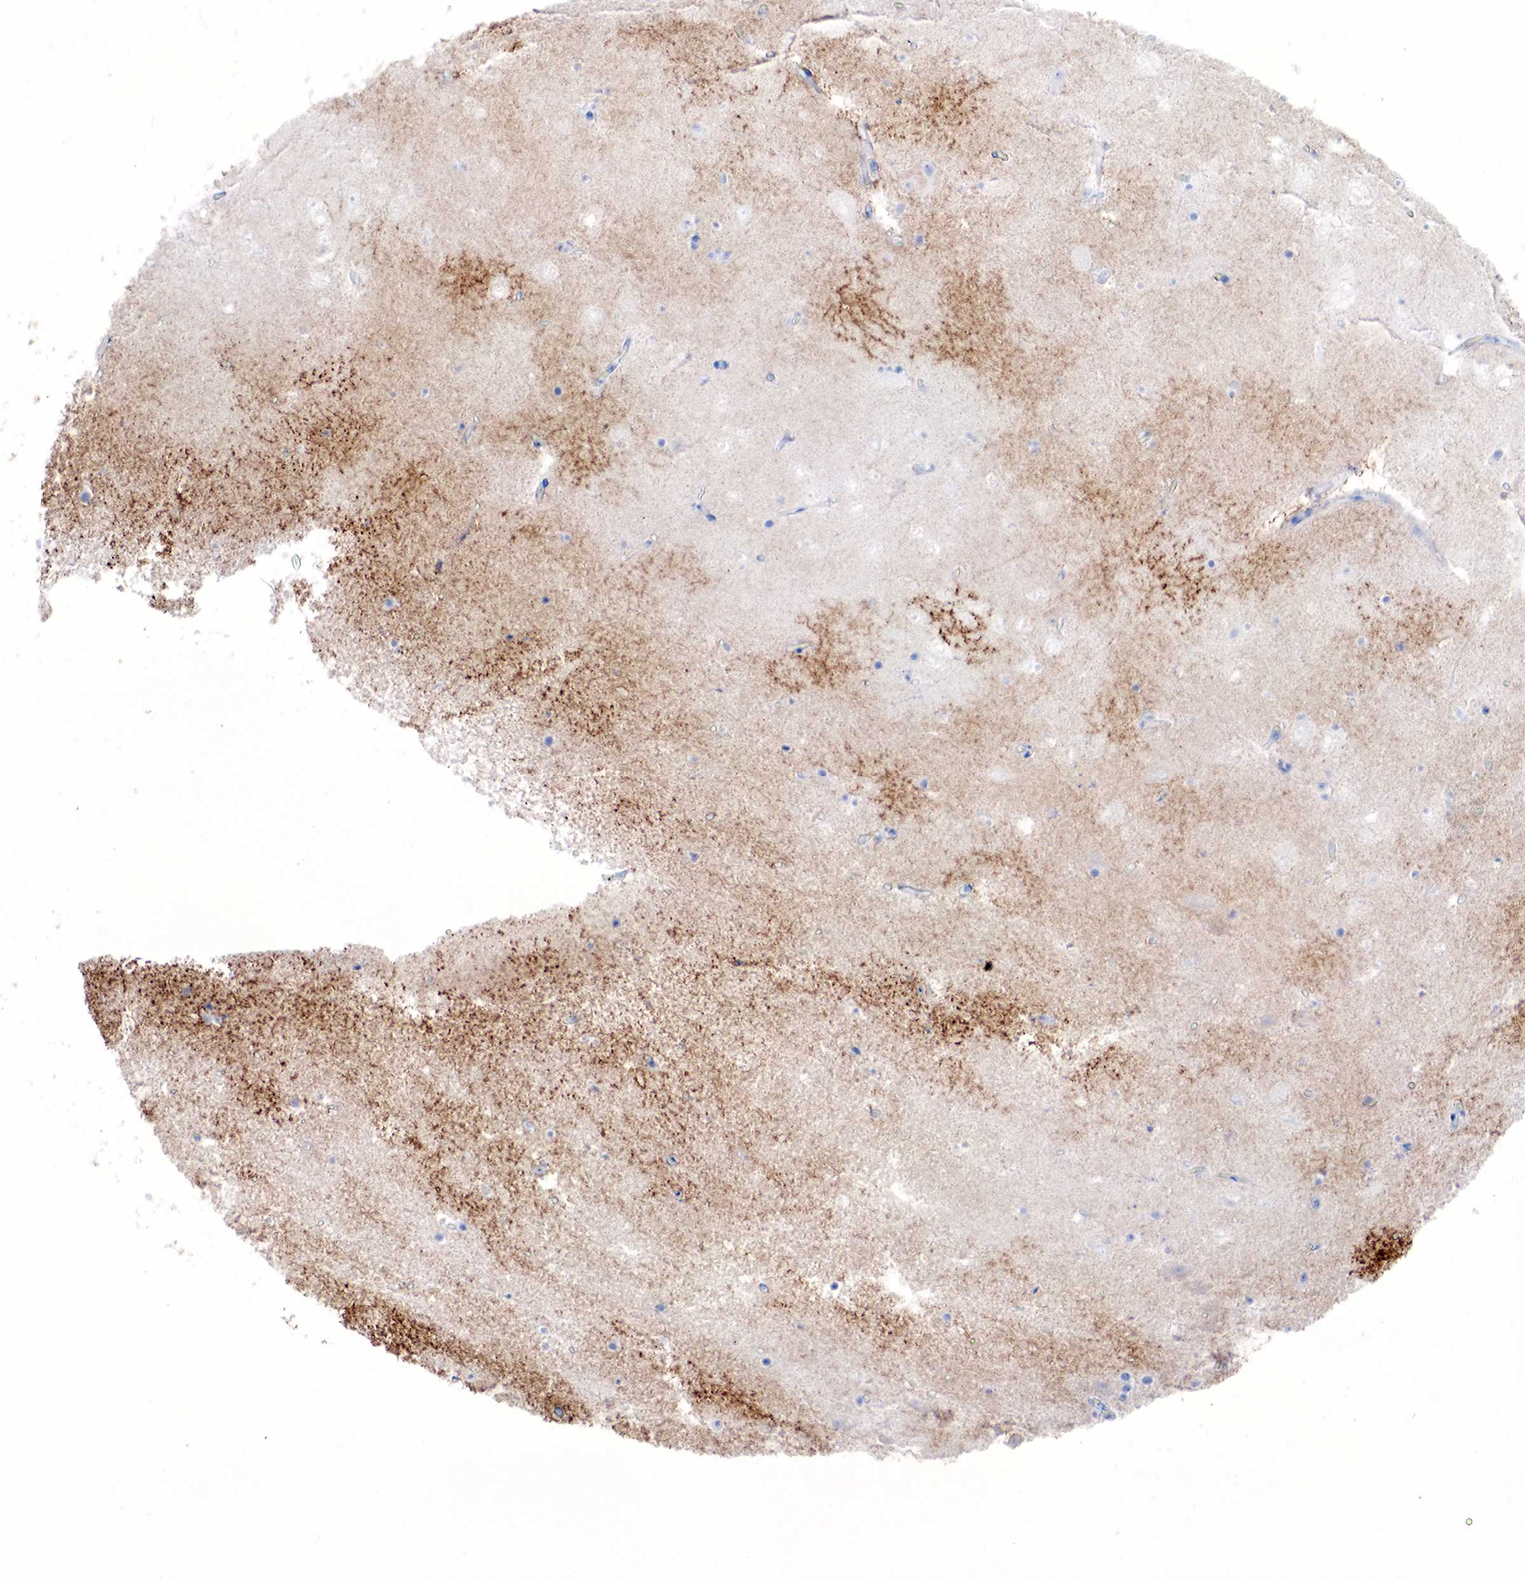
{"staining": {"intensity": "moderate", "quantity": "25%-75%", "location": "cytoplasmic/membranous"}, "tissue": "hippocampus", "cell_type": "Glial cells", "image_type": "normal", "snomed": [{"axis": "morphology", "description": "Normal tissue, NOS"}, {"axis": "topography", "description": "Hippocampus"}], "caption": "Unremarkable hippocampus reveals moderate cytoplasmic/membranous positivity in approximately 25%-75% of glial cells (IHC, brightfield microscopy, high magnification)..", "gene": "FUT4", "patient": {"sex": "male", "age": 45}}